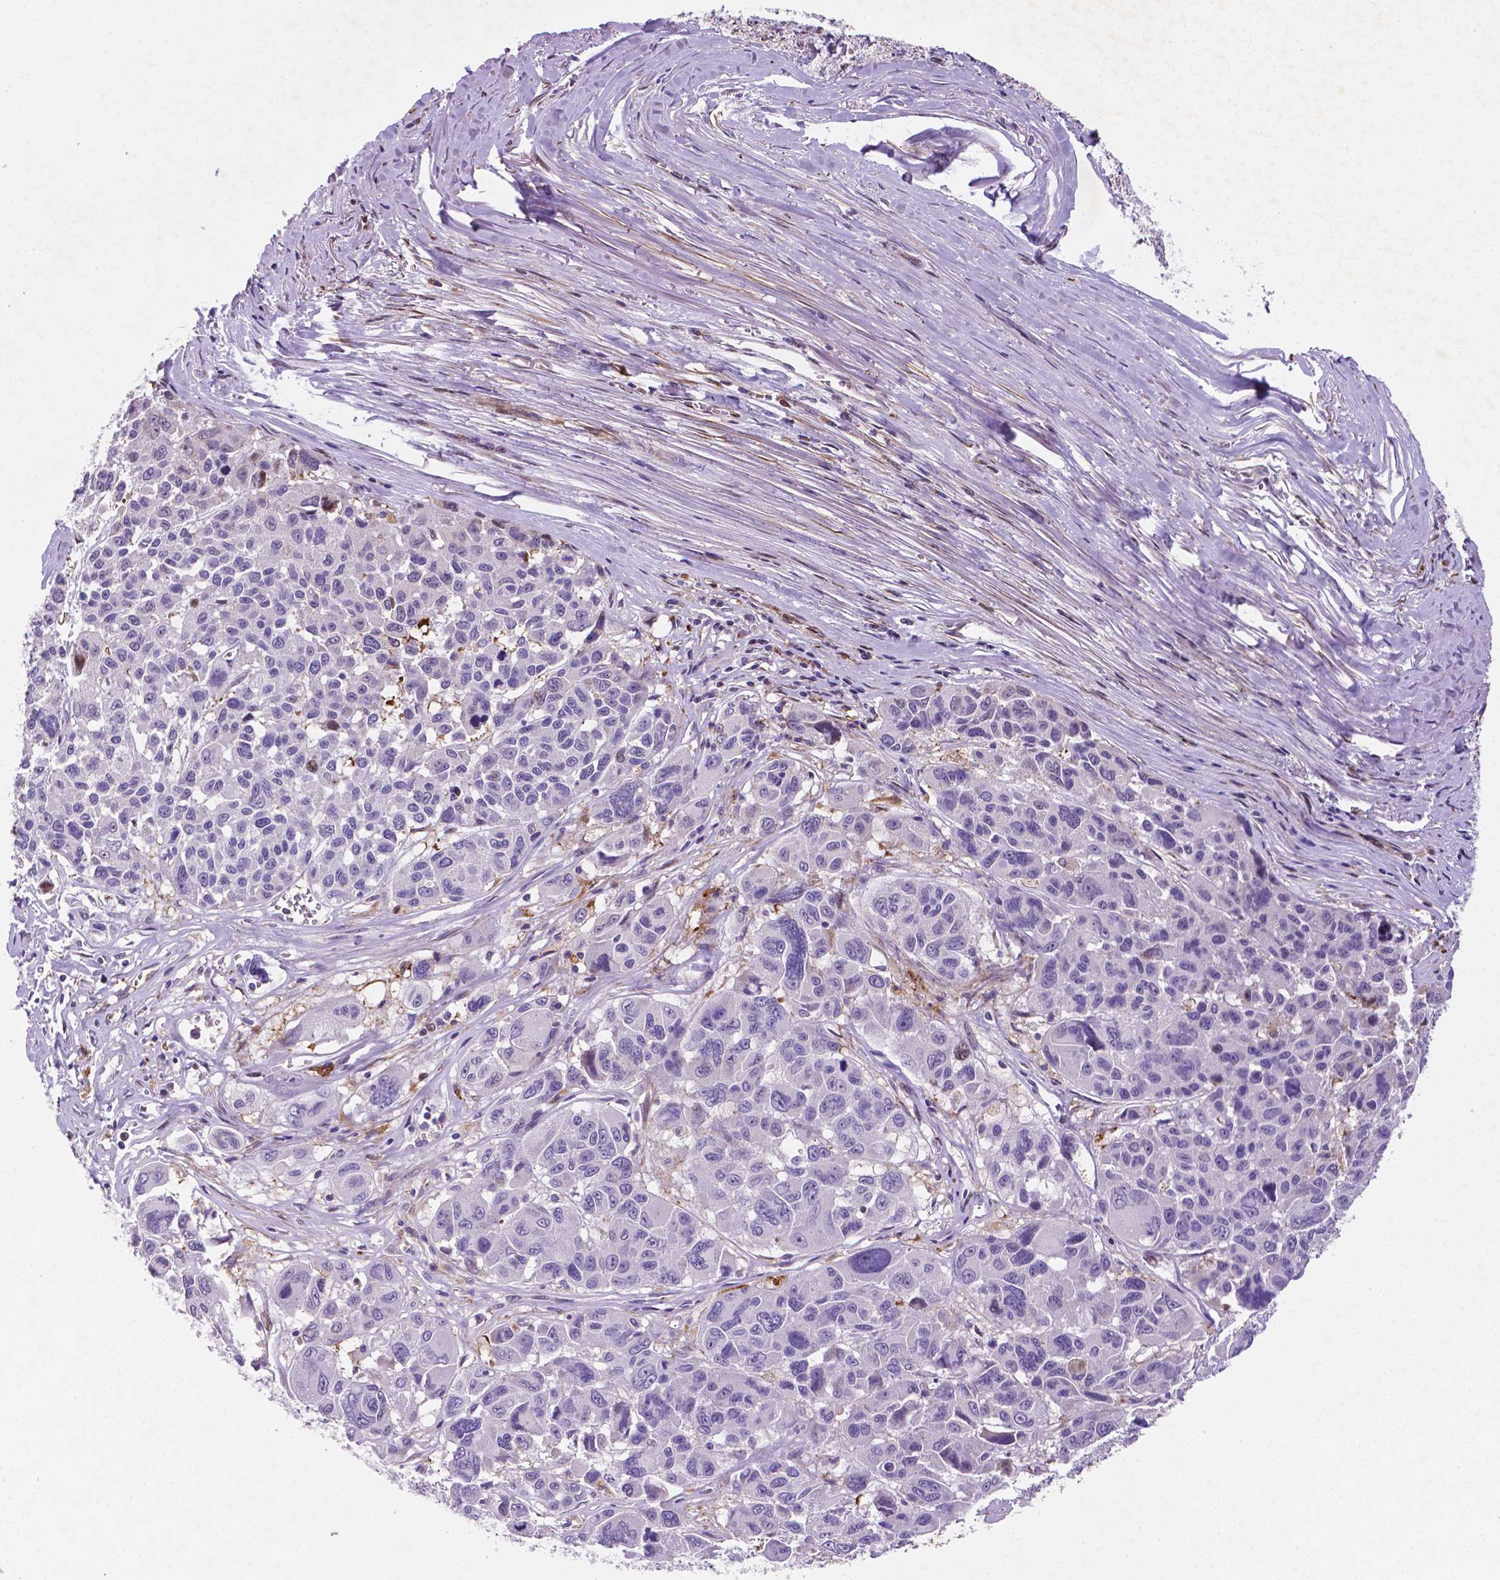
{"staining": {"intensity": "negative", "quantity": "none", "location": "none"}, "tissue": "melanoma", "cell_type": "Tumor cells", "image_type": "cancer", "snomed": [{"axis": "morphology", "description": "Malignant melanoma, NOS"}, {"axis": "topography", "description": "Skin"}], "caption": "IHC of melanoma shows no staining in tumor cells.", "gene": "TM4SF20", "patient": {"sex": "female", "age": 66}}